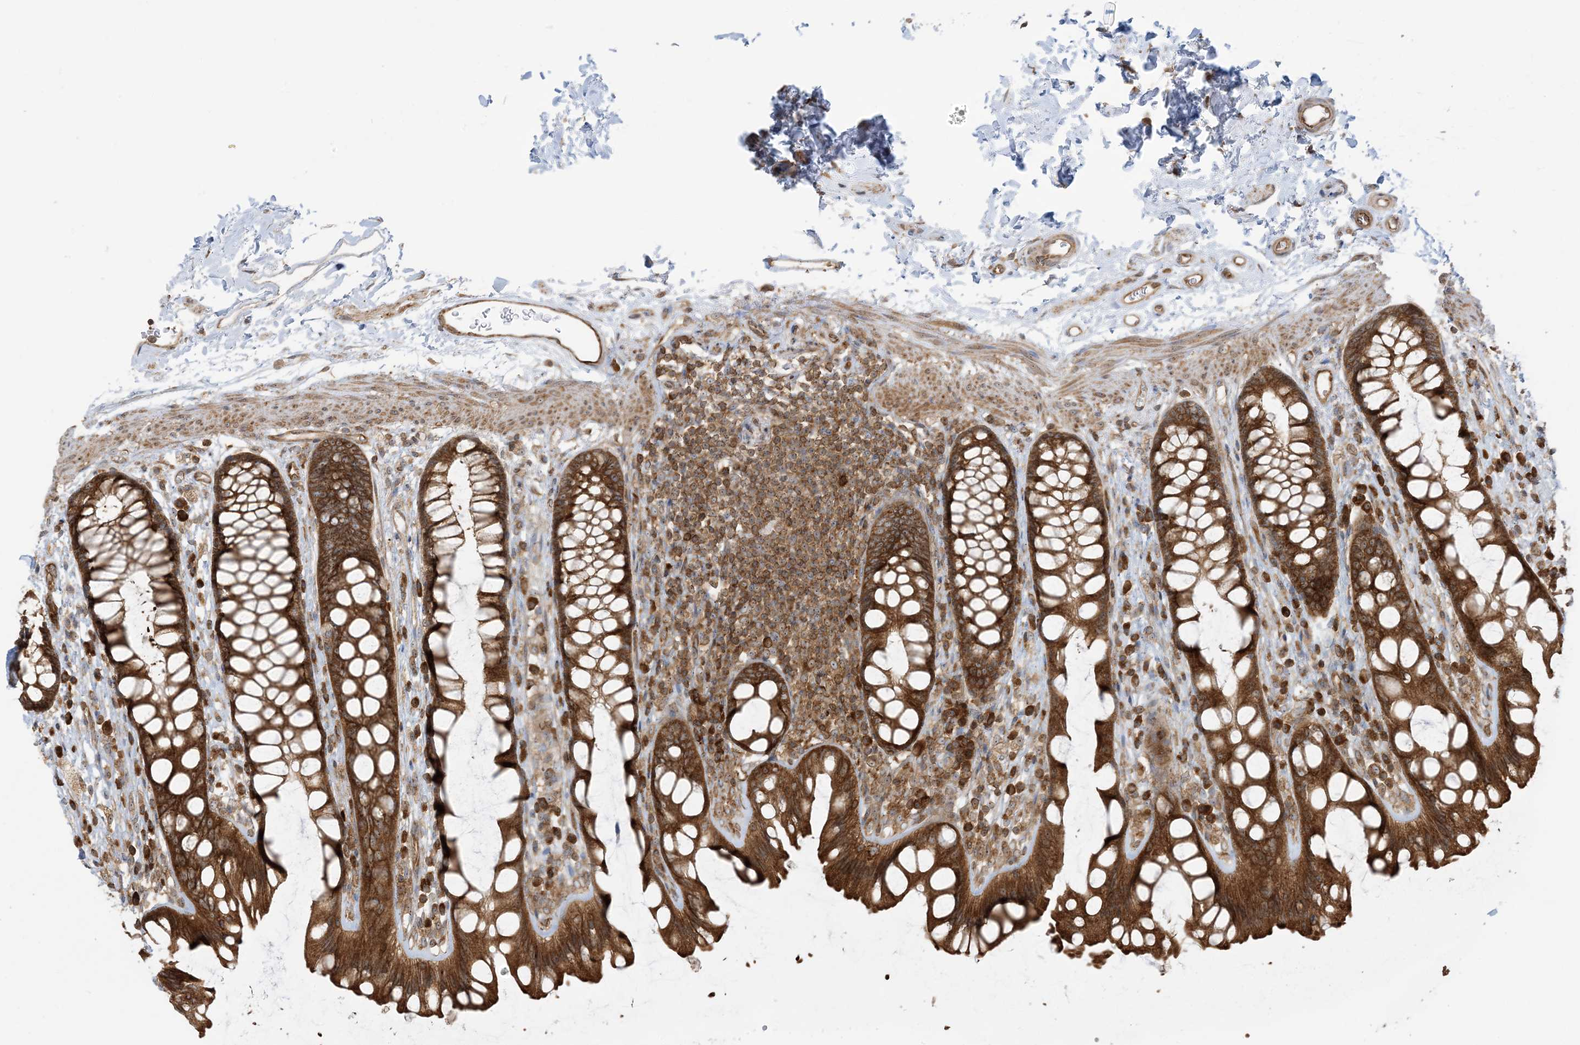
{"staining": {"intensity": "strong", "quantity": ">75%", "location": "cytoplasmic/membranous"}, "tissue": "rectum", "cell_type": "Glandular cells", "image_type": "normal", "snomed": [{"axis": "morphology", "description": "Normal tissue, NOS"}, {"axis": "topography", "description": "Rectum"}], "caption": "Immunohistochemistry micrograph of benign rectum stained for a protein (brown), which reveals high levels of strong cytoplasmic/membranous staining in about >75% of glandular cells.", "gene": "SRP72", "patient": {"sex": "female", "age": 65}}